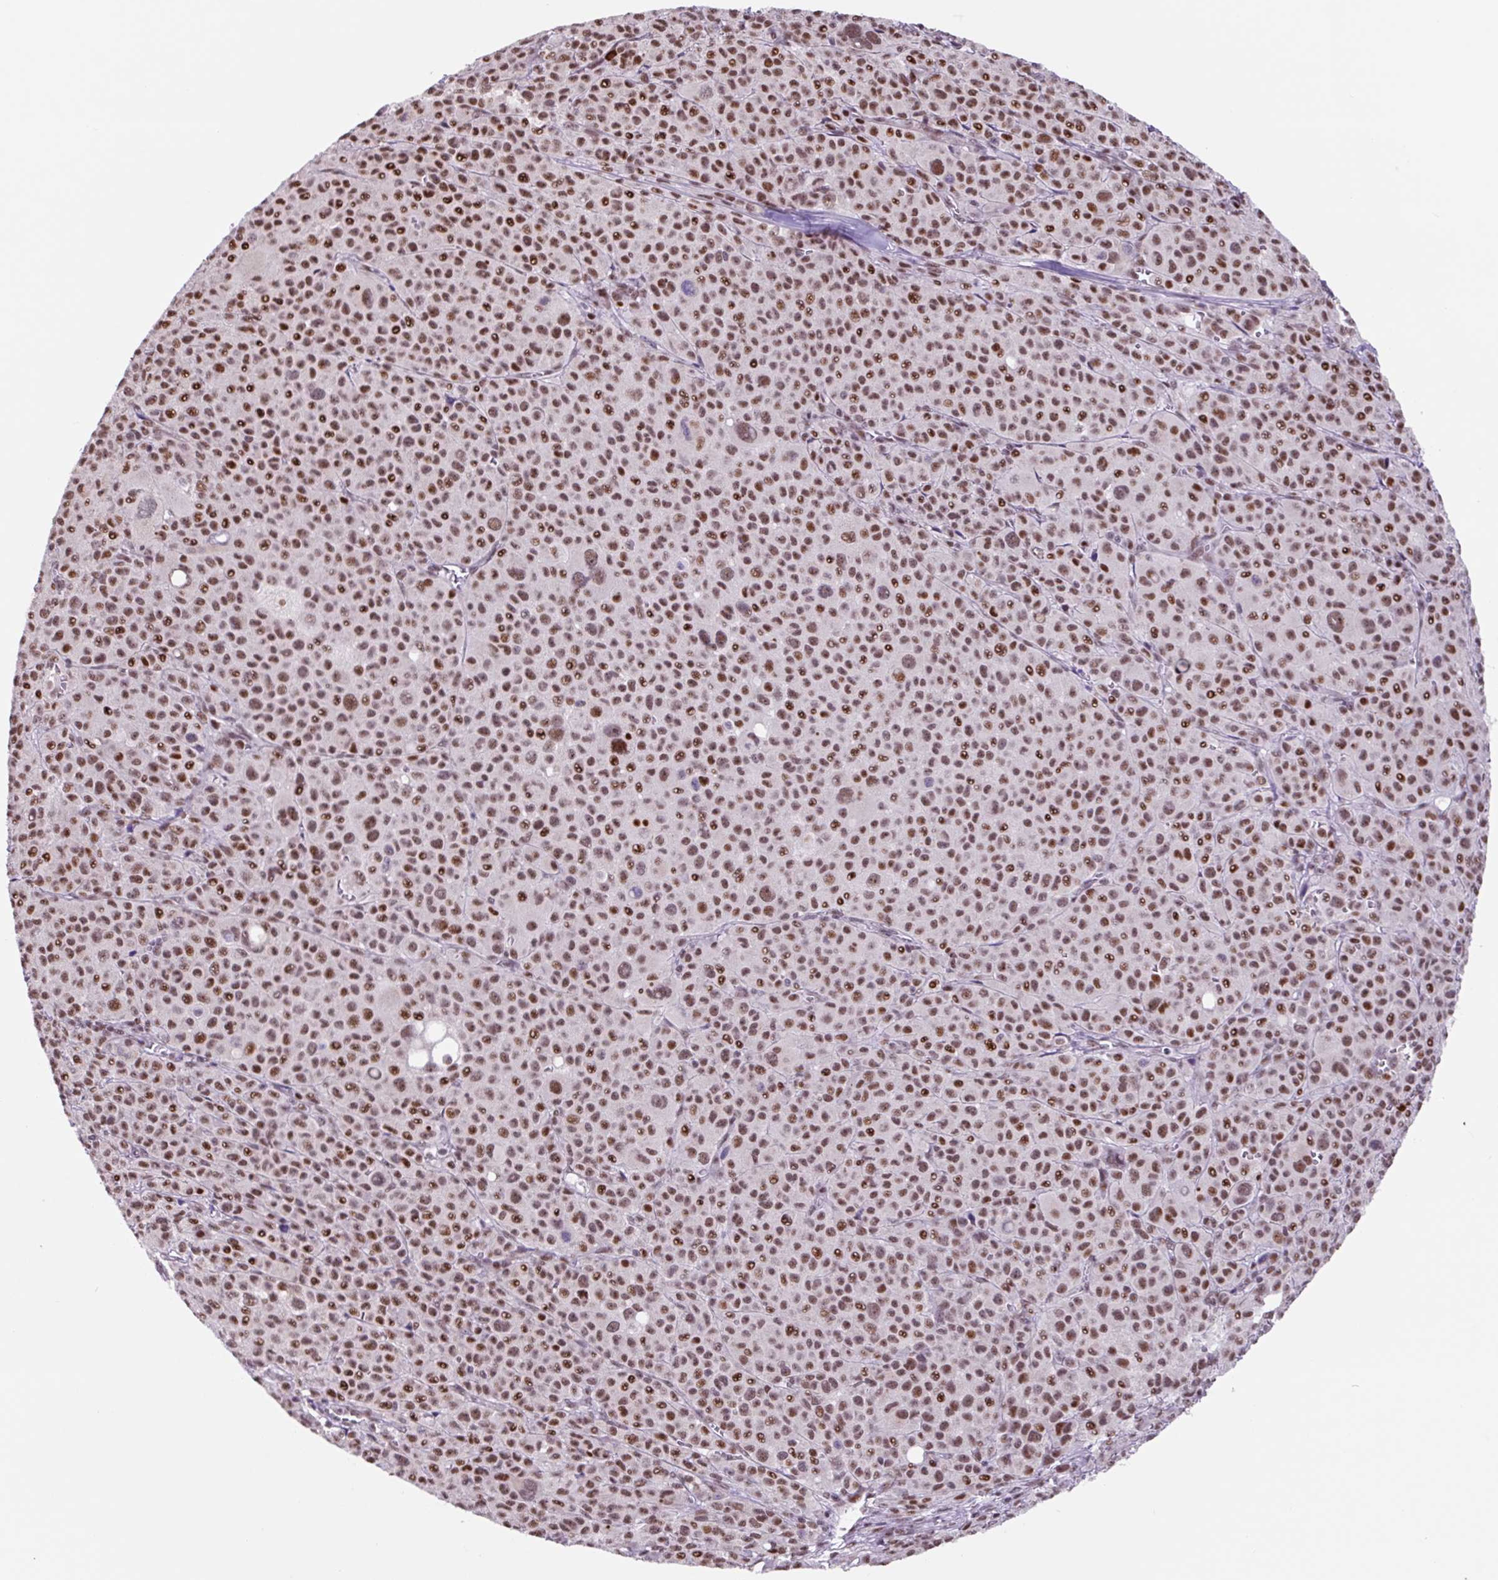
{"staining": {"intensity": "moderate", "quantity": ">75%", "location": "nuclear"}, "tissue": "melanoma", "cell_type": "Tumor cells", "image_type": "cancer", "snomed": [{"axis": "morphology", "description": "Malignant melanoma, Metastatic site"}, {"axis": "topography", "description": "Skin"}], "caption": "A histopathology image of human melanoma stained for a protein displays moderate nuclear brown staining in tumor cells. (brown staining indicates protein expression, while blue staining denotes nuclei).", "gene": "TAF1A", "patient": {"sex": "female", "age": 74}}